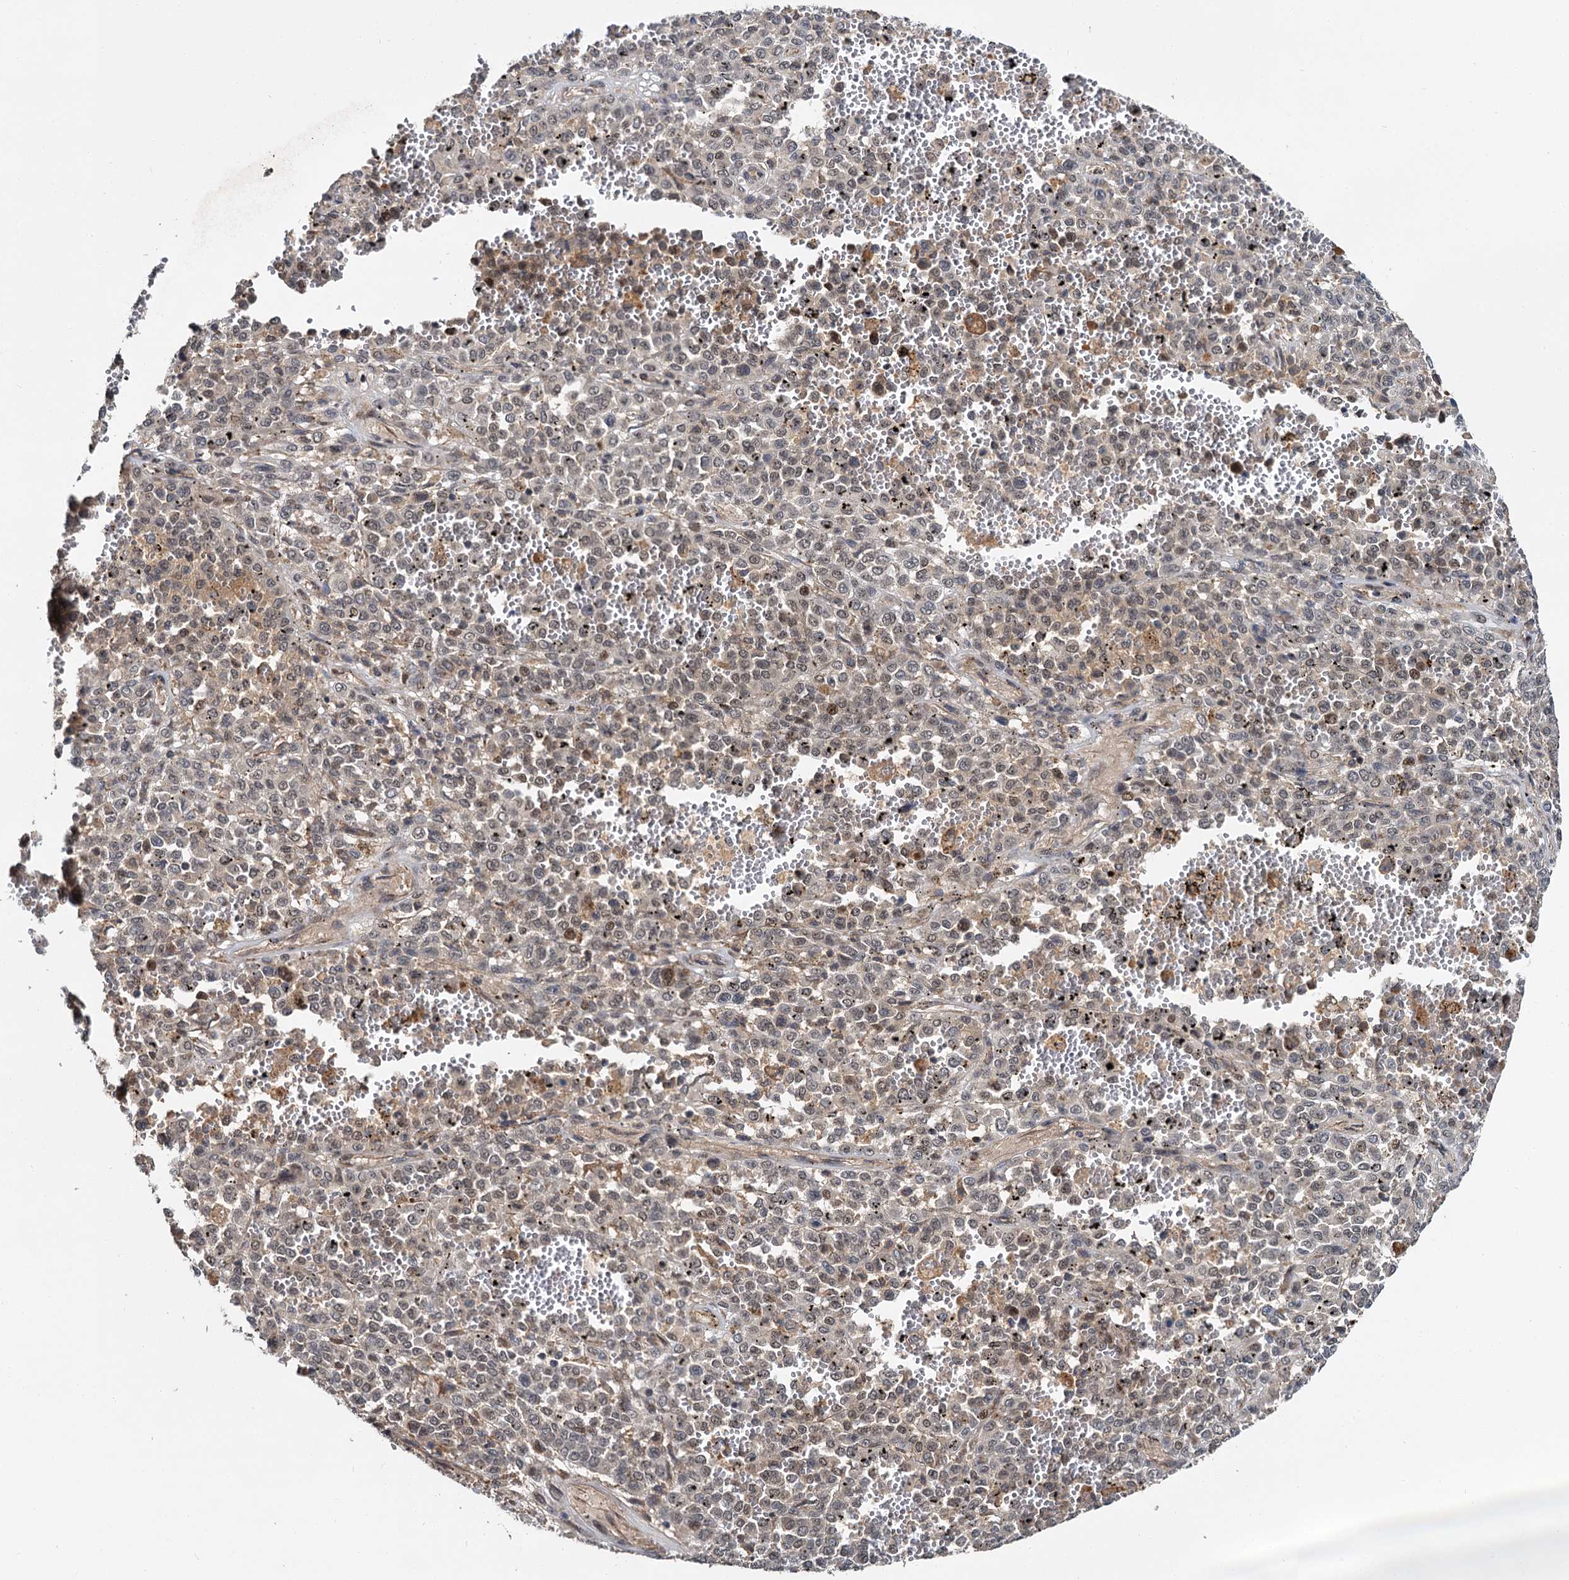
{"staining": {"intensity": "weak", "quantity": "<25%", "location": "nuclear"}, "tissue": "melanoma", "cell_type": "Tumor cells", "image_type": "cancer", "snomed": [{"axis": "morphology", "description": "Malignant melanoma, Metastatic site"}, {"axis": "topography", "description": "Pancreas"}], "caption": "The histopathology image reveals no staining of tumor cells in melanoma.", "gene": "MBD6", "patient": {"sex": "female", "age": 30}}